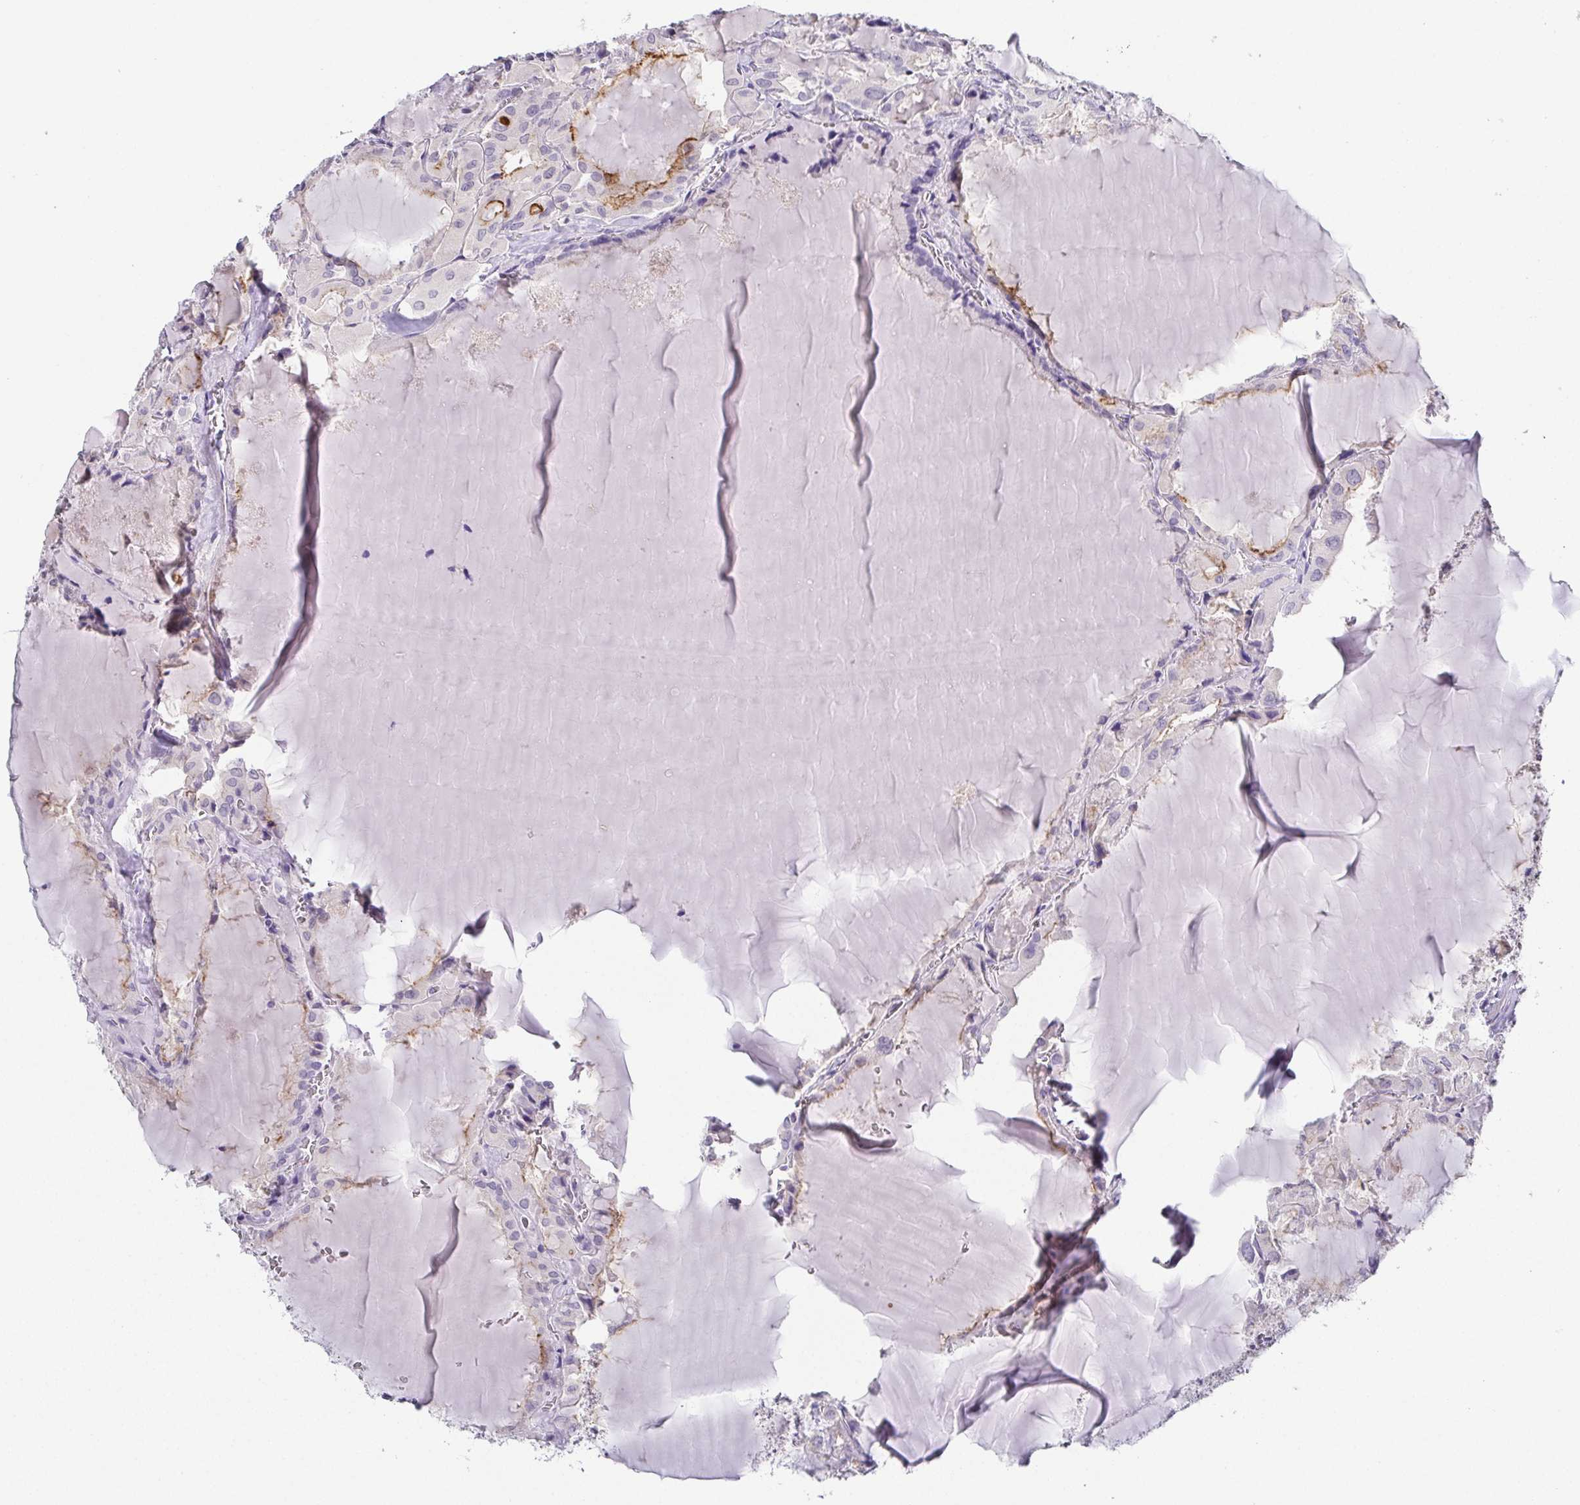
{"staining": {"intensity": "moderate", "quantity": "<25%", "location": "cytoplasmic/membranous"}, "tissue": "thyroid cancer", "cell_type": "Tumor cells", "image_type": "cancer", "snomed": [{"axis": "morphology", "description": "Papillary adenocarcinoma, NOS"}, {"axis": "topography", "description": "Thyroid gland"}], "caption": "There is low levels of moderate cytoplasmic/membranous staining in tumor cells of thyroid papillary adenocarcinoma, as demonstrated by immunohistochemical staining (brown color).", "gene": "RNASE7", "patient": {"sex": "male", "age": 87}}